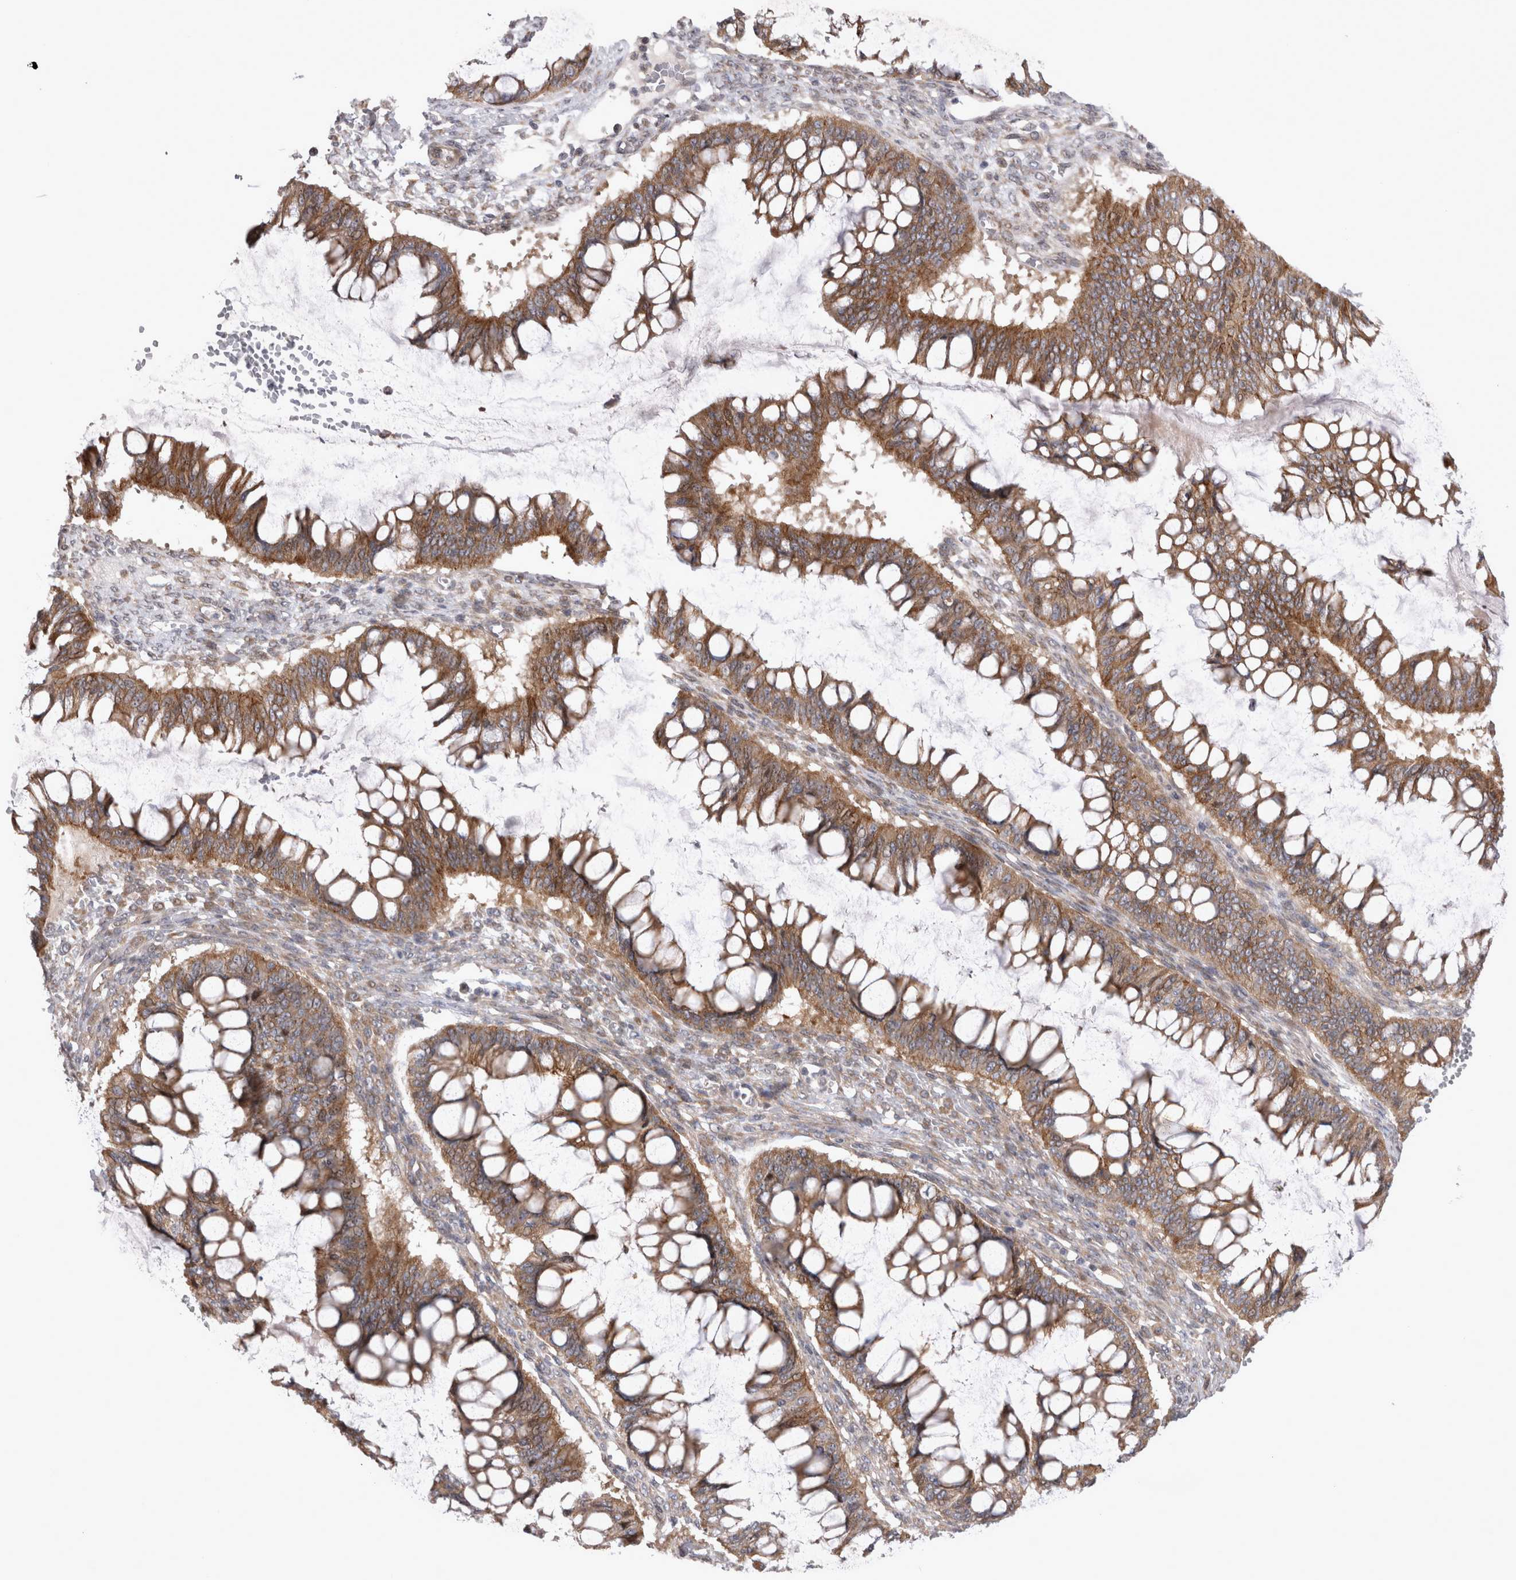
{"staining": {"intensity": "moderate", "quantity": ">75%", "location": "cytoplasmic/membranous"}, "tissue": "ovarian cancer", "cell_type": "Tumor cells", "image_type": "cancer", "snomed": [{"axis": "morphology", "description": "Cystadenocarcinoma, mucinous, NOS"}, {"axis": "topography", "description": "Ovary"}], "caption": "A high-resolution photomicrograph shows immunohistochemistry (IHC) staining of ovarian cancer (mucinous cystadenocarcinoma), which displays moderate cytoplasmic/membranous staining in approximately >75% of tumor cells.", "gene": "NENF", "patient": {"sex": "female", "age": 73}}